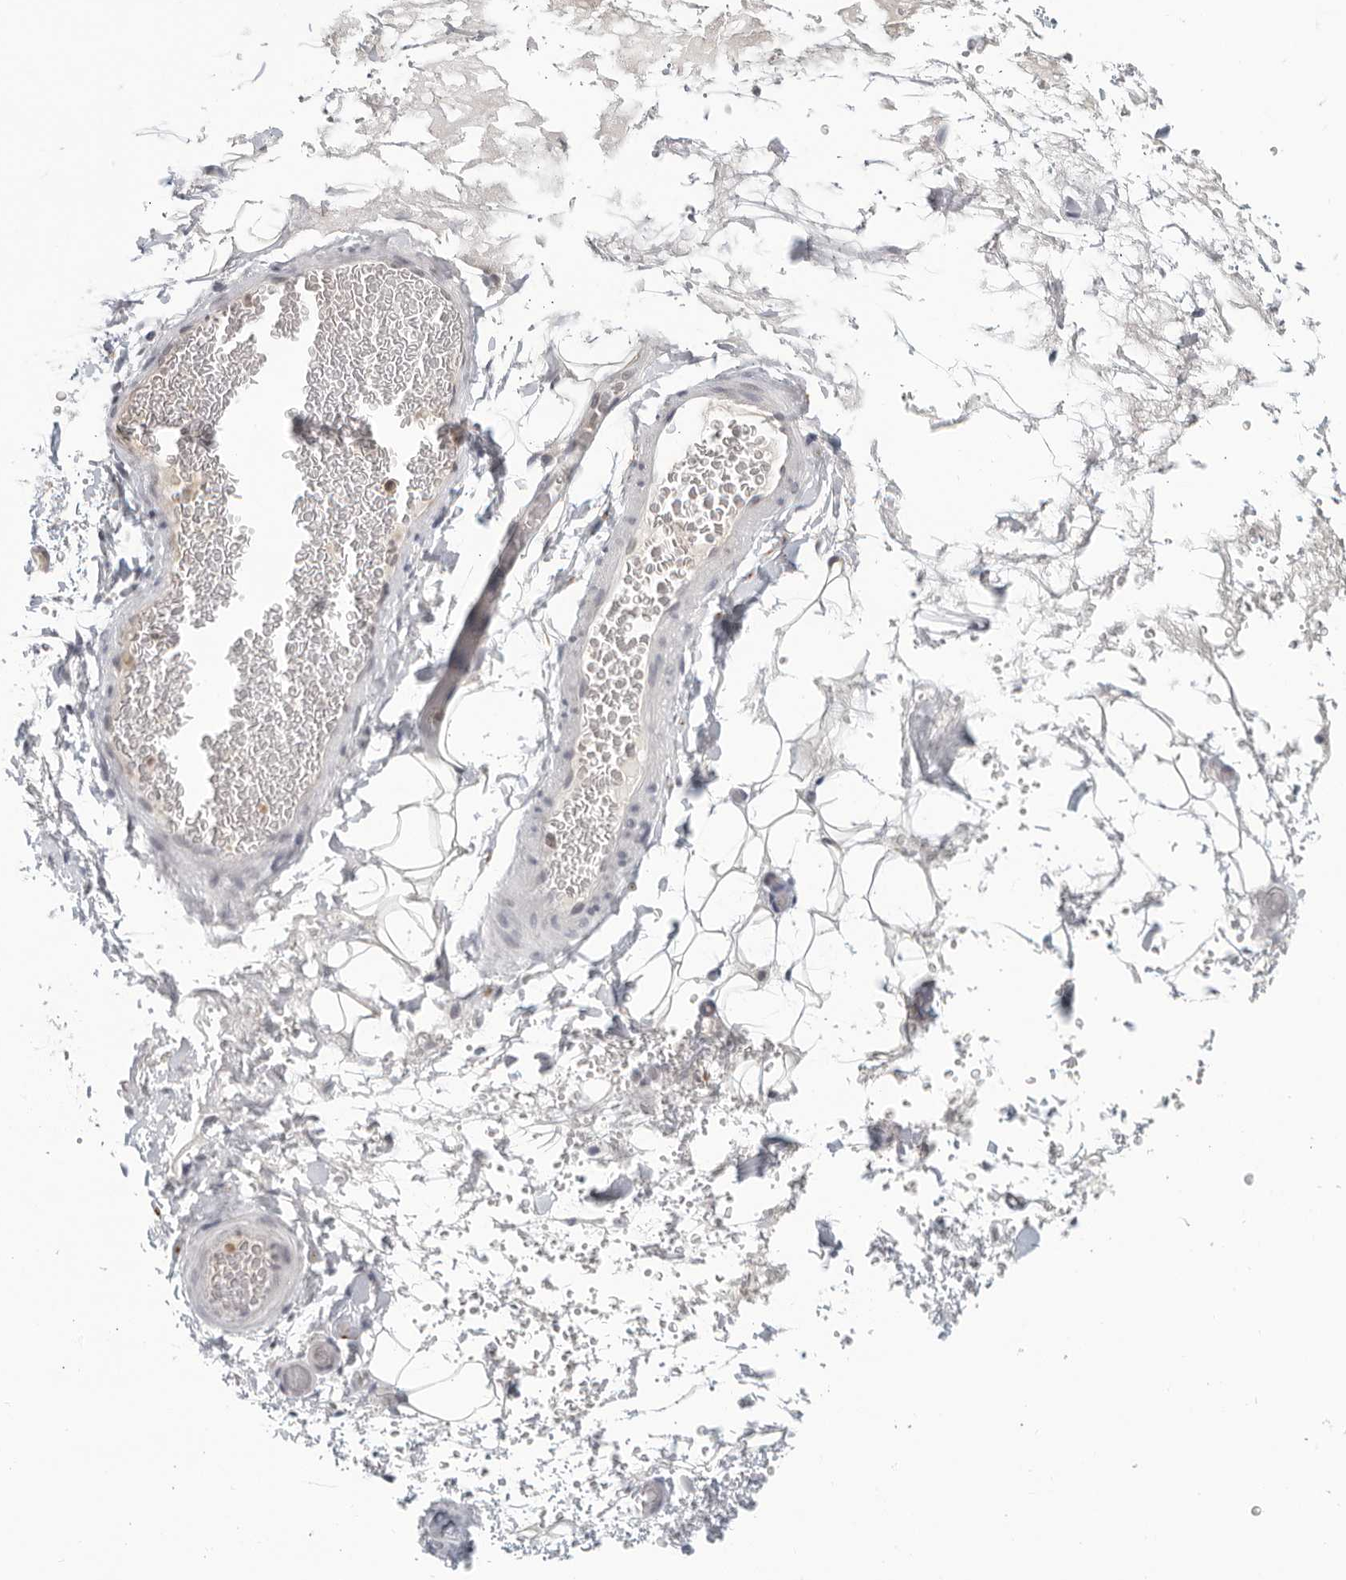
{"staining": {"intensity": "negative", "quantity": "none", "location": "none"}, "tissue": "adipose tissue", "cell_type": "Adipocytes", "image_type": "normal", "snomed": [{"axis": "morphology", "description": "Normal tissue, NOS"}, {"axis": "morphology", "description": "Adenocarcinoma, NOS"}, {"axis": "topography", "description": "Esophagus"}], "caption": "Adipose tissue stained for a protein using immunohistochemistry displays no expression adipocytes.", "gene": "CC2D1B", "patient": {"sex": "male", "age": 62}}